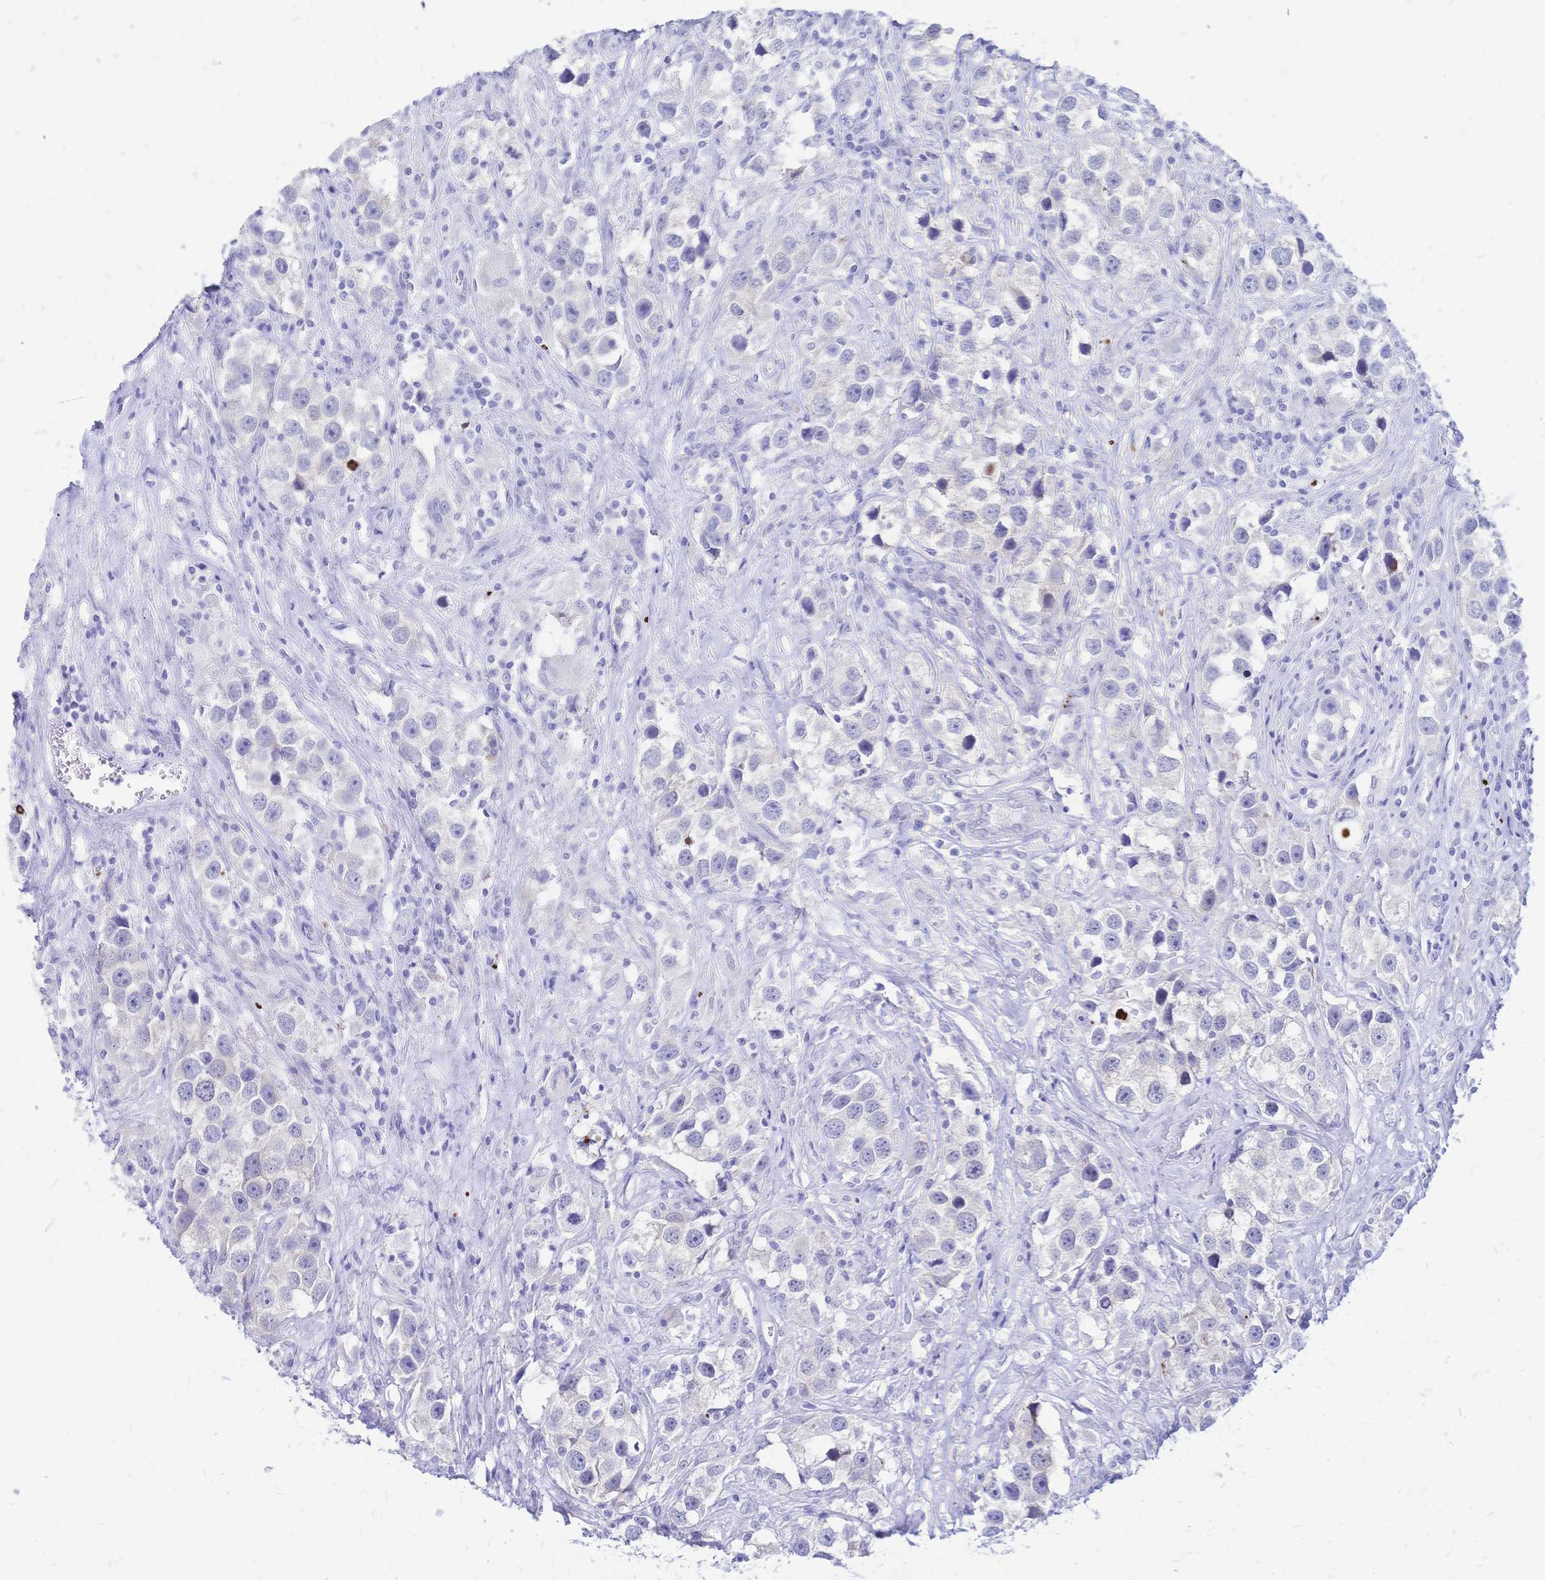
{"staining": {"intensity": "negative", "quantity": "none", "location": "none"}, "tissue": "testis cancer", "cell_type": "Tumor cells", "image_type": "cancer", "snomed": [{"axis": "morphology", "description": "Seminoma, NOS"}, {"axis": "topography", "description": "Testis"}], "caption": "Testis cancer stained for a protein using immunohistochemistry exhibits no positivity tumor cells.", "gene": "GRB7", "patient": {"sex": "male", "age": 49}}